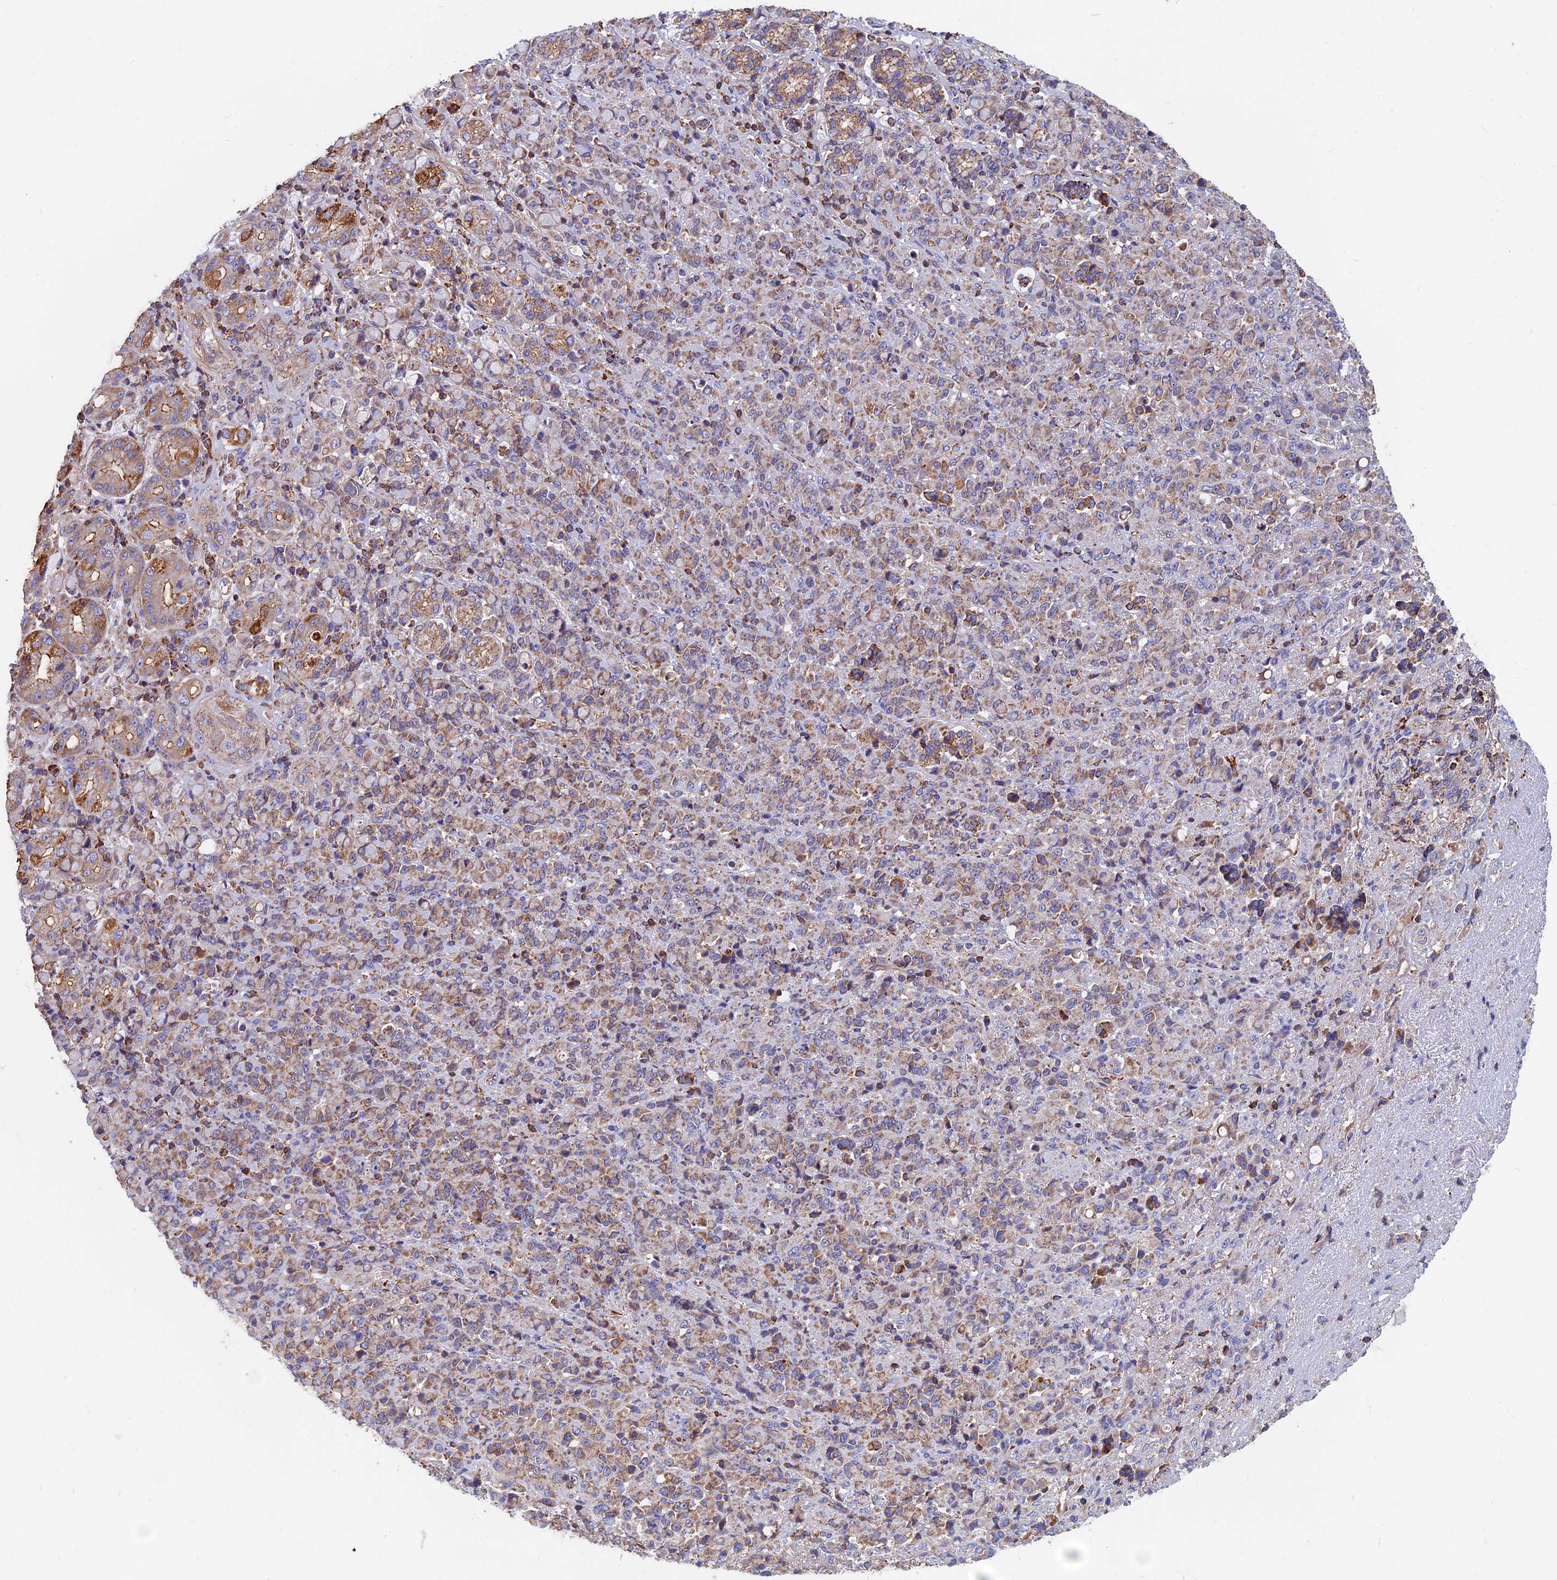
{"staining": {"intensity": "moderate", "quantity": "25%-75%", "location": "cytoplasmic/membranous"}, "tissue": "stomach cancer", "cell_type": "Tumor cells", "image_type": "cancer", "snomed": [{"axis": "morphology", "description": "Normal tissue, NOS"}, {"axis": "morphology", "description": "Adenocarcinoma, NOS"}, {"axis": "topography", "description": "Stomach"}], "caption": "The photomicrograph demonstrates staining of stomach adenocarcinoma, revealing moderate cytoplasmic/membranous protein positivity (brown color) within tumor cells.", "gene": "HSD17B8", "patient": {"sex": "female", "age": 79}}